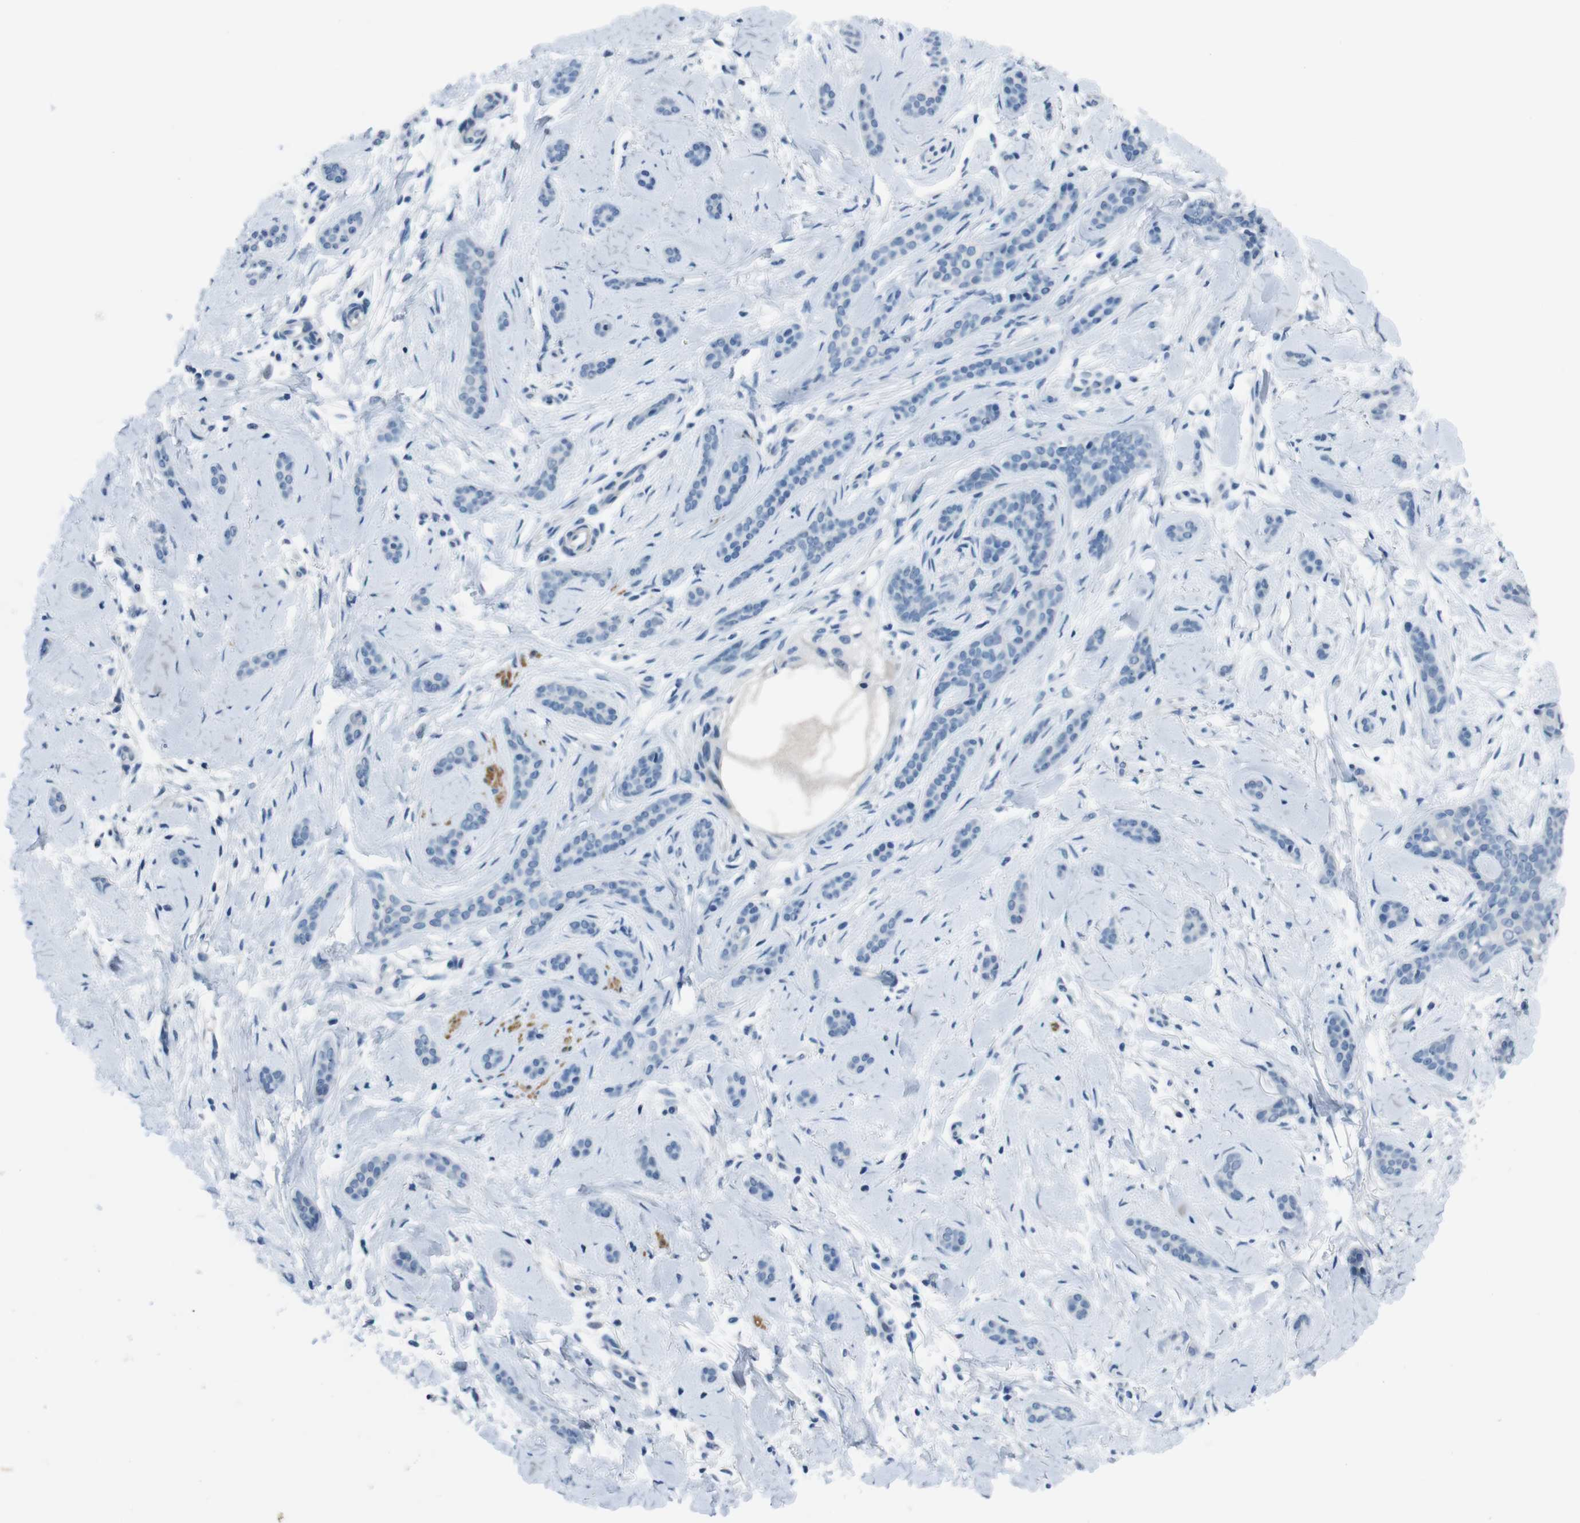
{"staining": {"intensity": "negative", "quantity": "none", "location": "none"}, "tissue": "skin cancer", "cell_type": "Tumor cells", "image_type": "cancer", "snomed": [{"axis": "morphology", "description": "Basal cell carcinoma"}, {"axis": "morphology", "description": "Adnexal tumor, benign"}, {"axis": "topography", "description": "Skin"}], "caption": "This is a micrograph of IHC staining of skin basal cell carcinoma, which shows no staining in tumor cells. The staining was performed using DAB to visualize the protein expression in brown, while the nuclei were stained in blue with hematoxylin (Magnification: 20x).", "gene": "HRH2", "patient": {"sex": "female", "age": 42}}